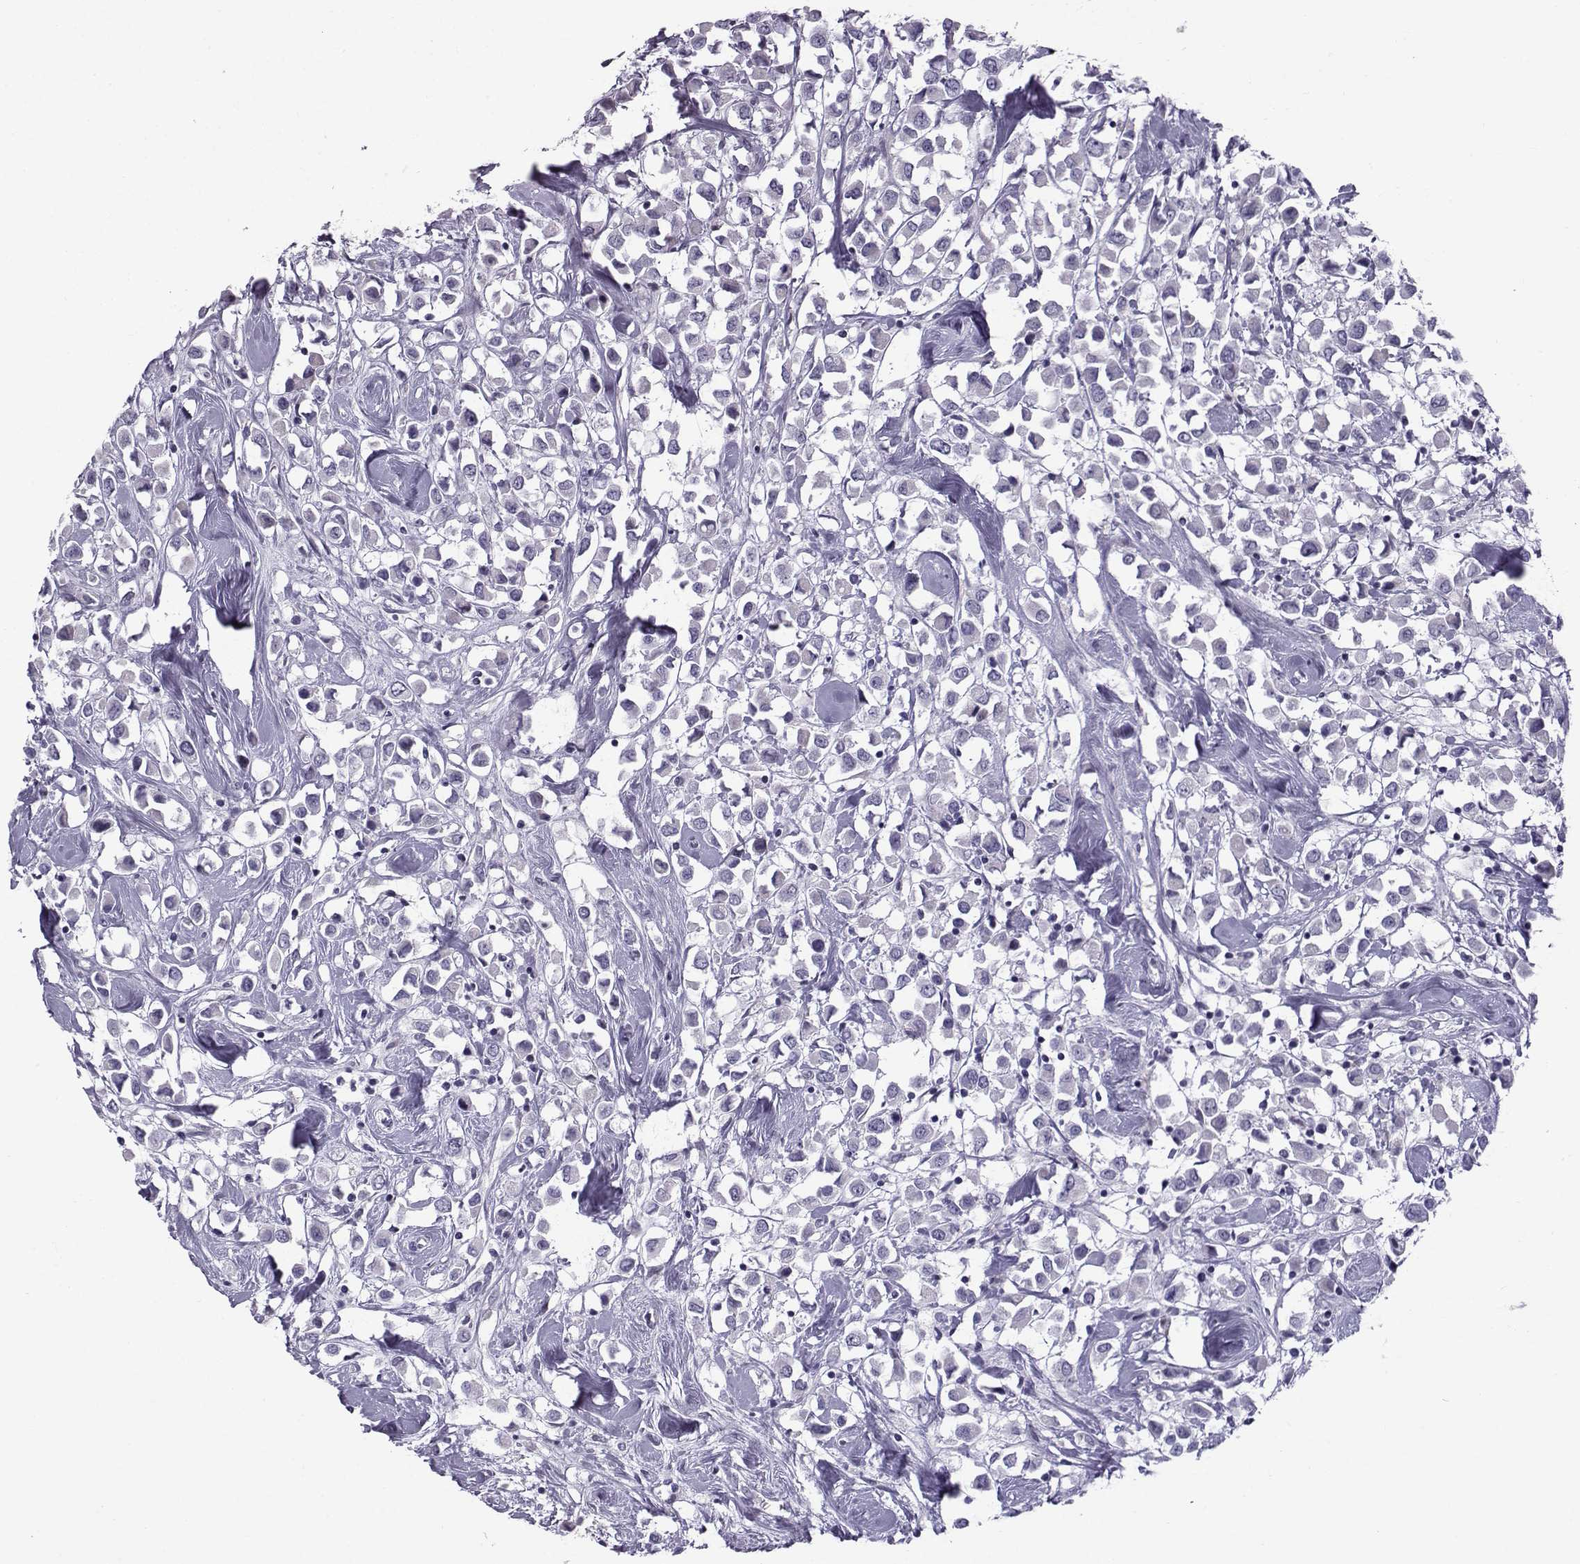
{"staining": {"intensity": "negative", "quantity": "none", "location": "none"}, "tissue": "breast cancer", "cell_type": "Tumor cells", "image_type": "cancer", "snomed": [{"axis": "morphology", "description": "Duct carcinoma"}, {"axis": "topography", "description": "Breast"}], "caption": "Intraductal carcinoma (breast) stained for a protein using IHC displays no staining tumor cells.", "gene": "DMRT3", "patient": {"sex": "female", "age": 61}}